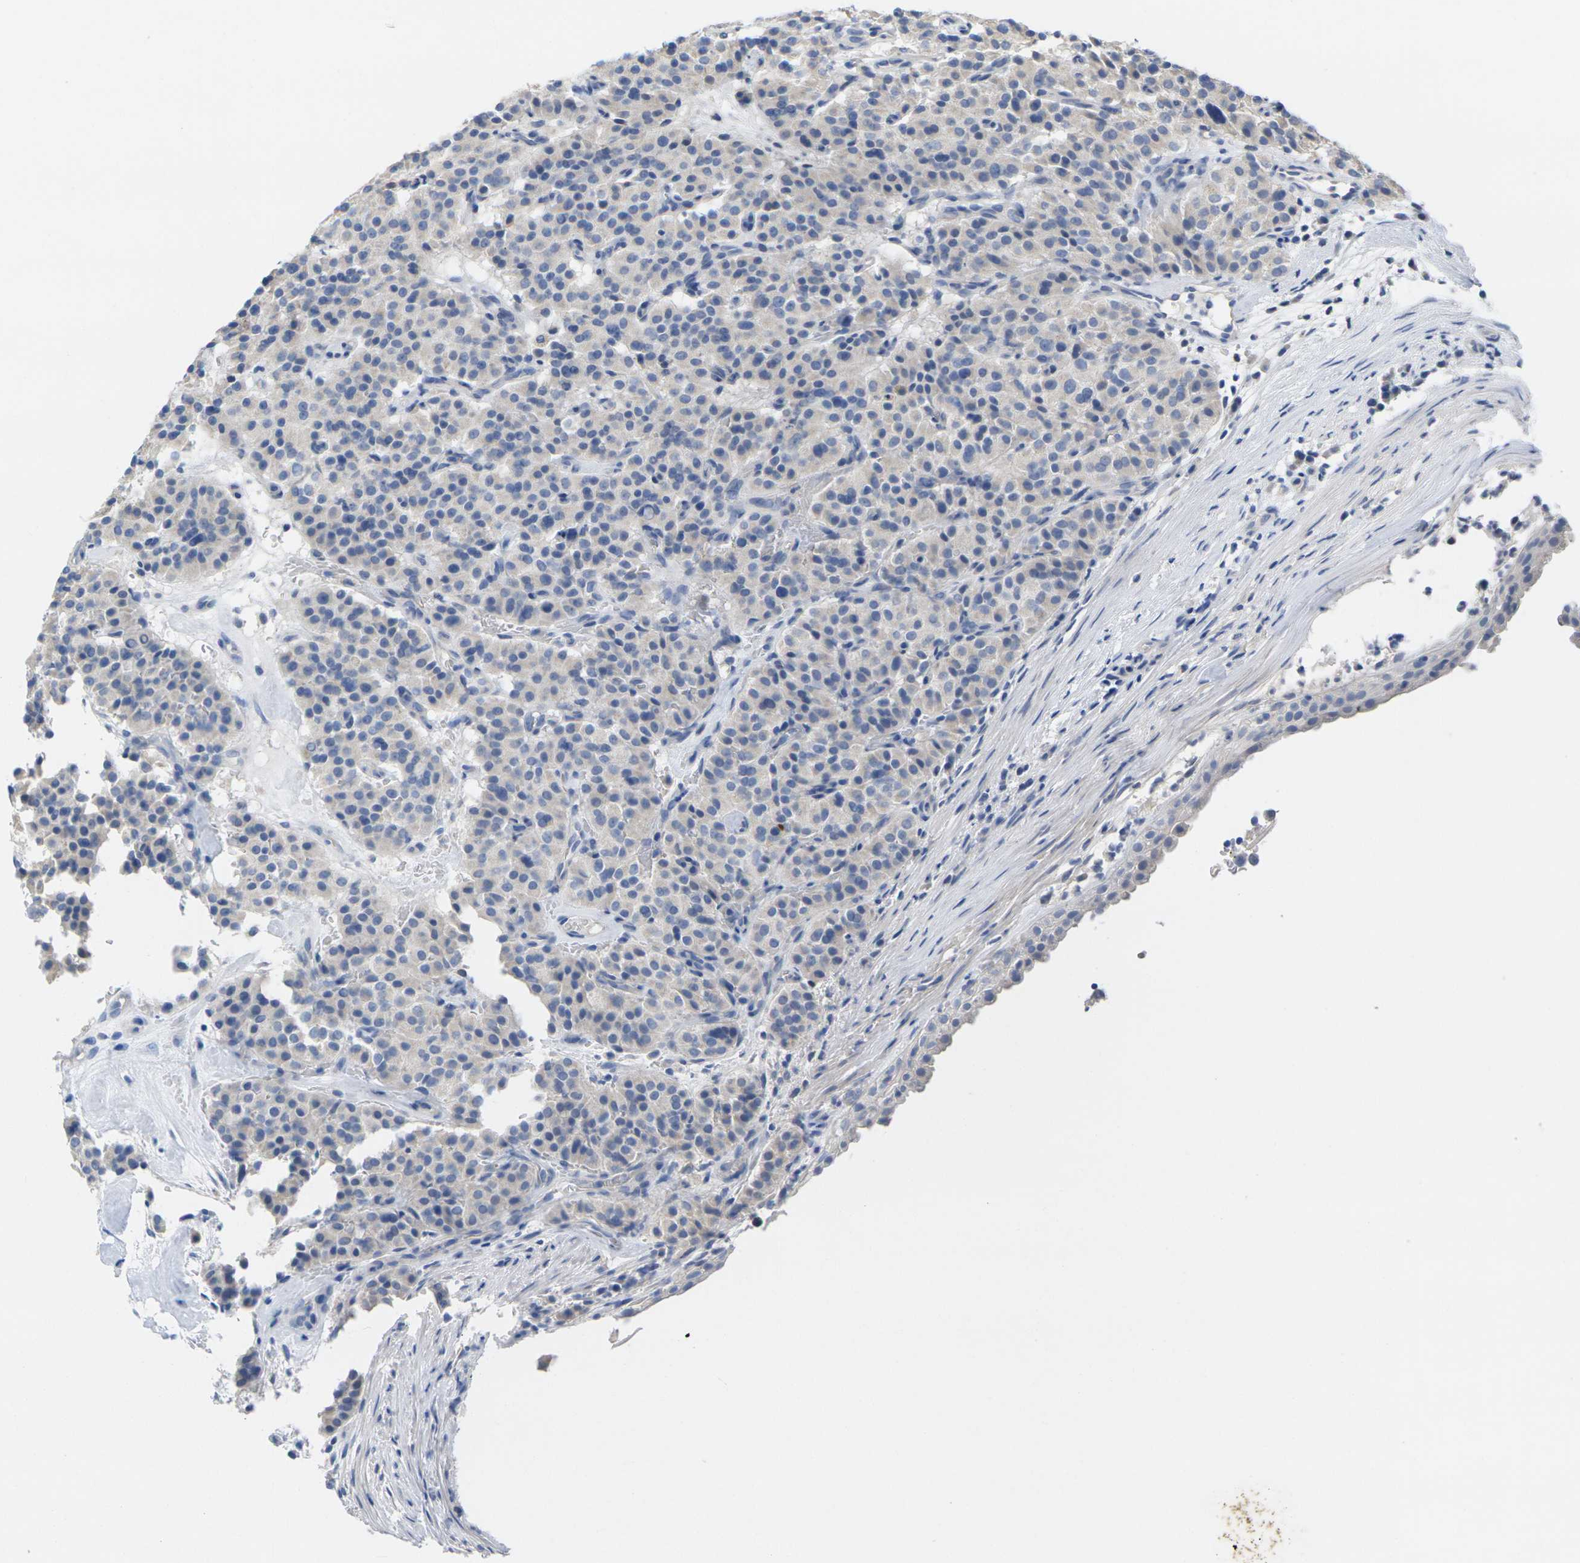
{"staining": {"intensity": "weak", "quantity": "25%-75%", "location": "cytoplasmic/membranous"}, "tissue": "carcinoid", "cell_type": "Tumor cells", "image_type": "cancer", "snomed": [{"axis": "morphology", "description": "Carcinoid, malignant, NOS"}, {"axis": "topography", "description": "Lung"}], "caption": "Immunohistochemistry histopathology image of neoplastic tissue: human carcinoid (malignant) stained using immunohistochemistry (IHC) demonstrates low levels of weak protein expression localized specifically in the cytoplasmic/membranous of tumor cells, appearing as a cytoplasmic/membranous brown color.", "gene": "TNNI3", "patient": {"sex": "male", "age": 30}}